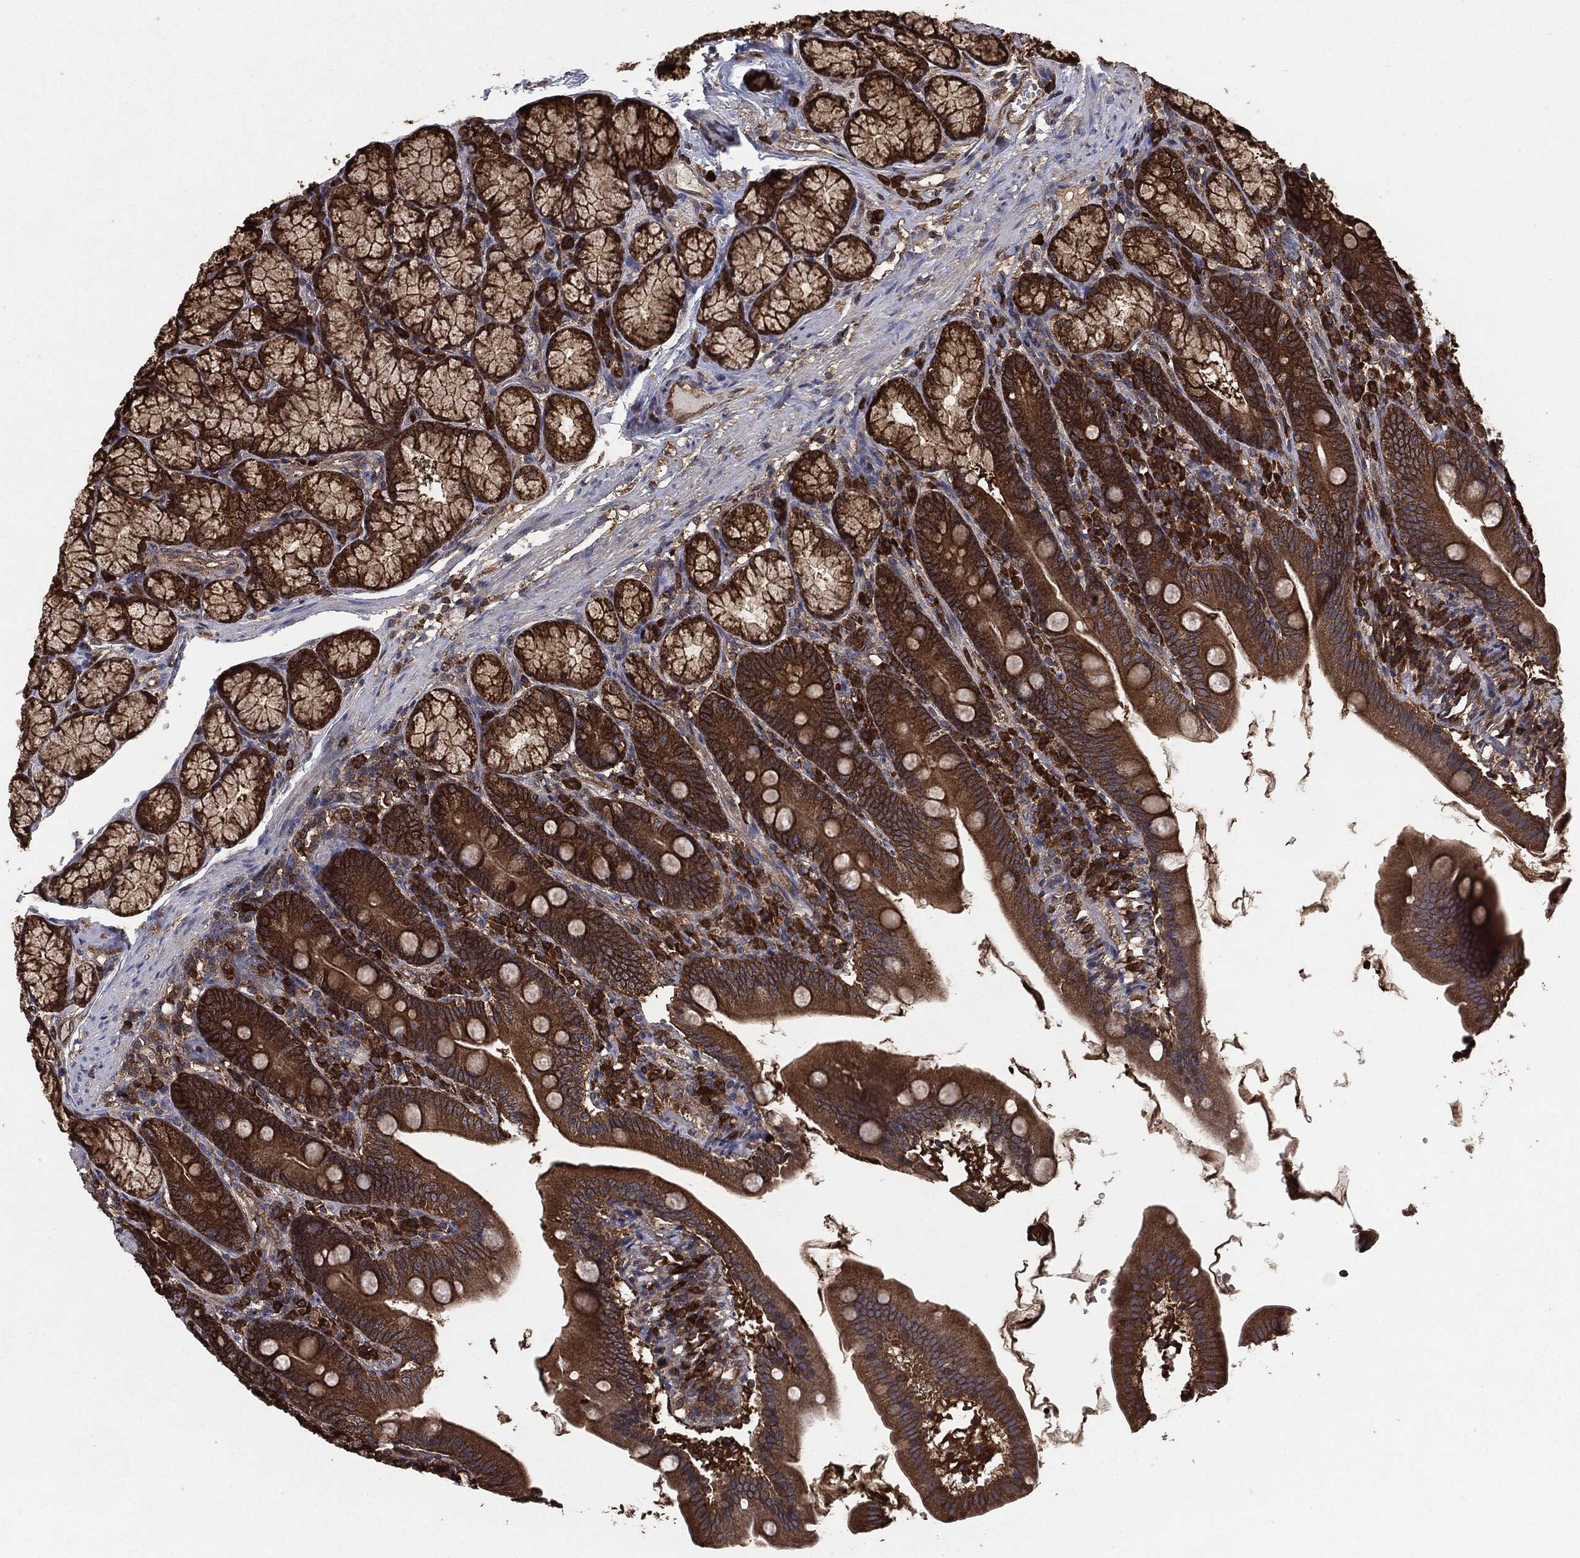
{"staining": {"intensity": "strong", "quantity": ">75%", "location": "cytoplasmic/membranous"}, "tissue": "duodenum", "cell_type": "Glandular cells", "image_type": "normal", "snomed": [{"axis": "morphology", "description": "Normal tissue, NOS"}, {"axis": "topography", "description": "Duodenum"}], "caption": "Immunohistochemical staining of unremarkable duodenum demonstrates >75% levels of strong cytoplasmic/membranous protein staining in approximately >75% of glandular cells. The staining was performed using DAB (3,3'-diaminobenzidine), with brown indicating positive protein expression. Nuclei are stained blue with hematoxylin.", "gene": "NME1", "patient": {"sex": "female", "age": 67}}